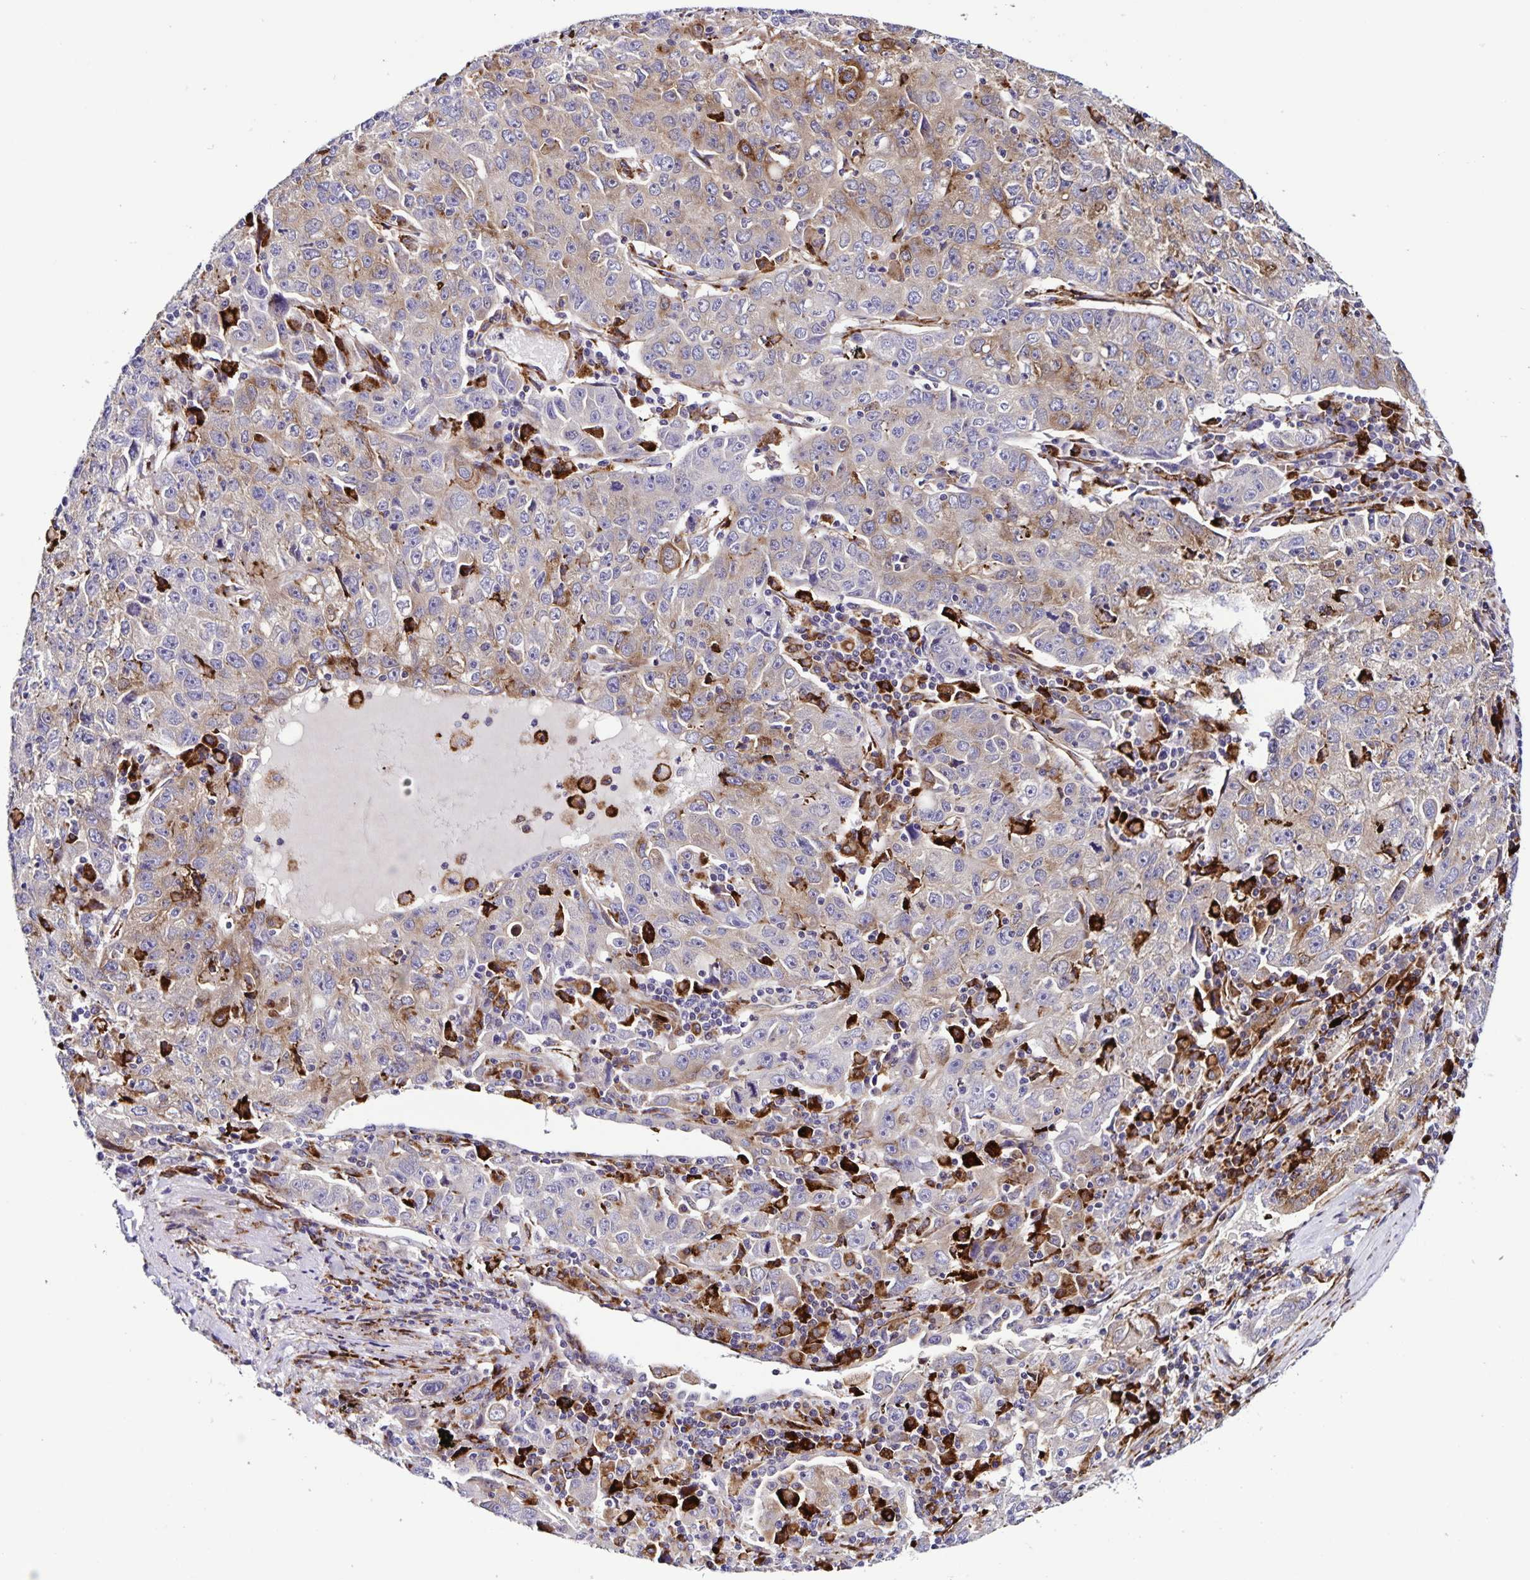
{"staining": {"intensity": "moderate", "quantity": "<25%", "location": "cytoplasmic/membranous"}, "tissue": "lung cancer", "cell_type": "Tumor cells", "image_type": "cancer", "snomed": [{"axis": "morphology", "description": "Normal morphology"}, {"axis": "morphology", "description": "Adenocarcinoma, NOS"}, {"axis": "topography", "description": "Lymph node"}, {"axis": "topography", "description": "Lung"}], "caption": "Immunohistochemistry micrograph of neoplastic tissue: human lung adenocarcinoma stained using immunohistochemistry (IHC) displays low levels of moderate protein expression localized specifically in the cytoplasmic/membranous of tumor cells, appearing as a cytoplasmic/membranous brown color.", "gene": "OSBPL5", "patient": {"sex": "female", "age": 57}}